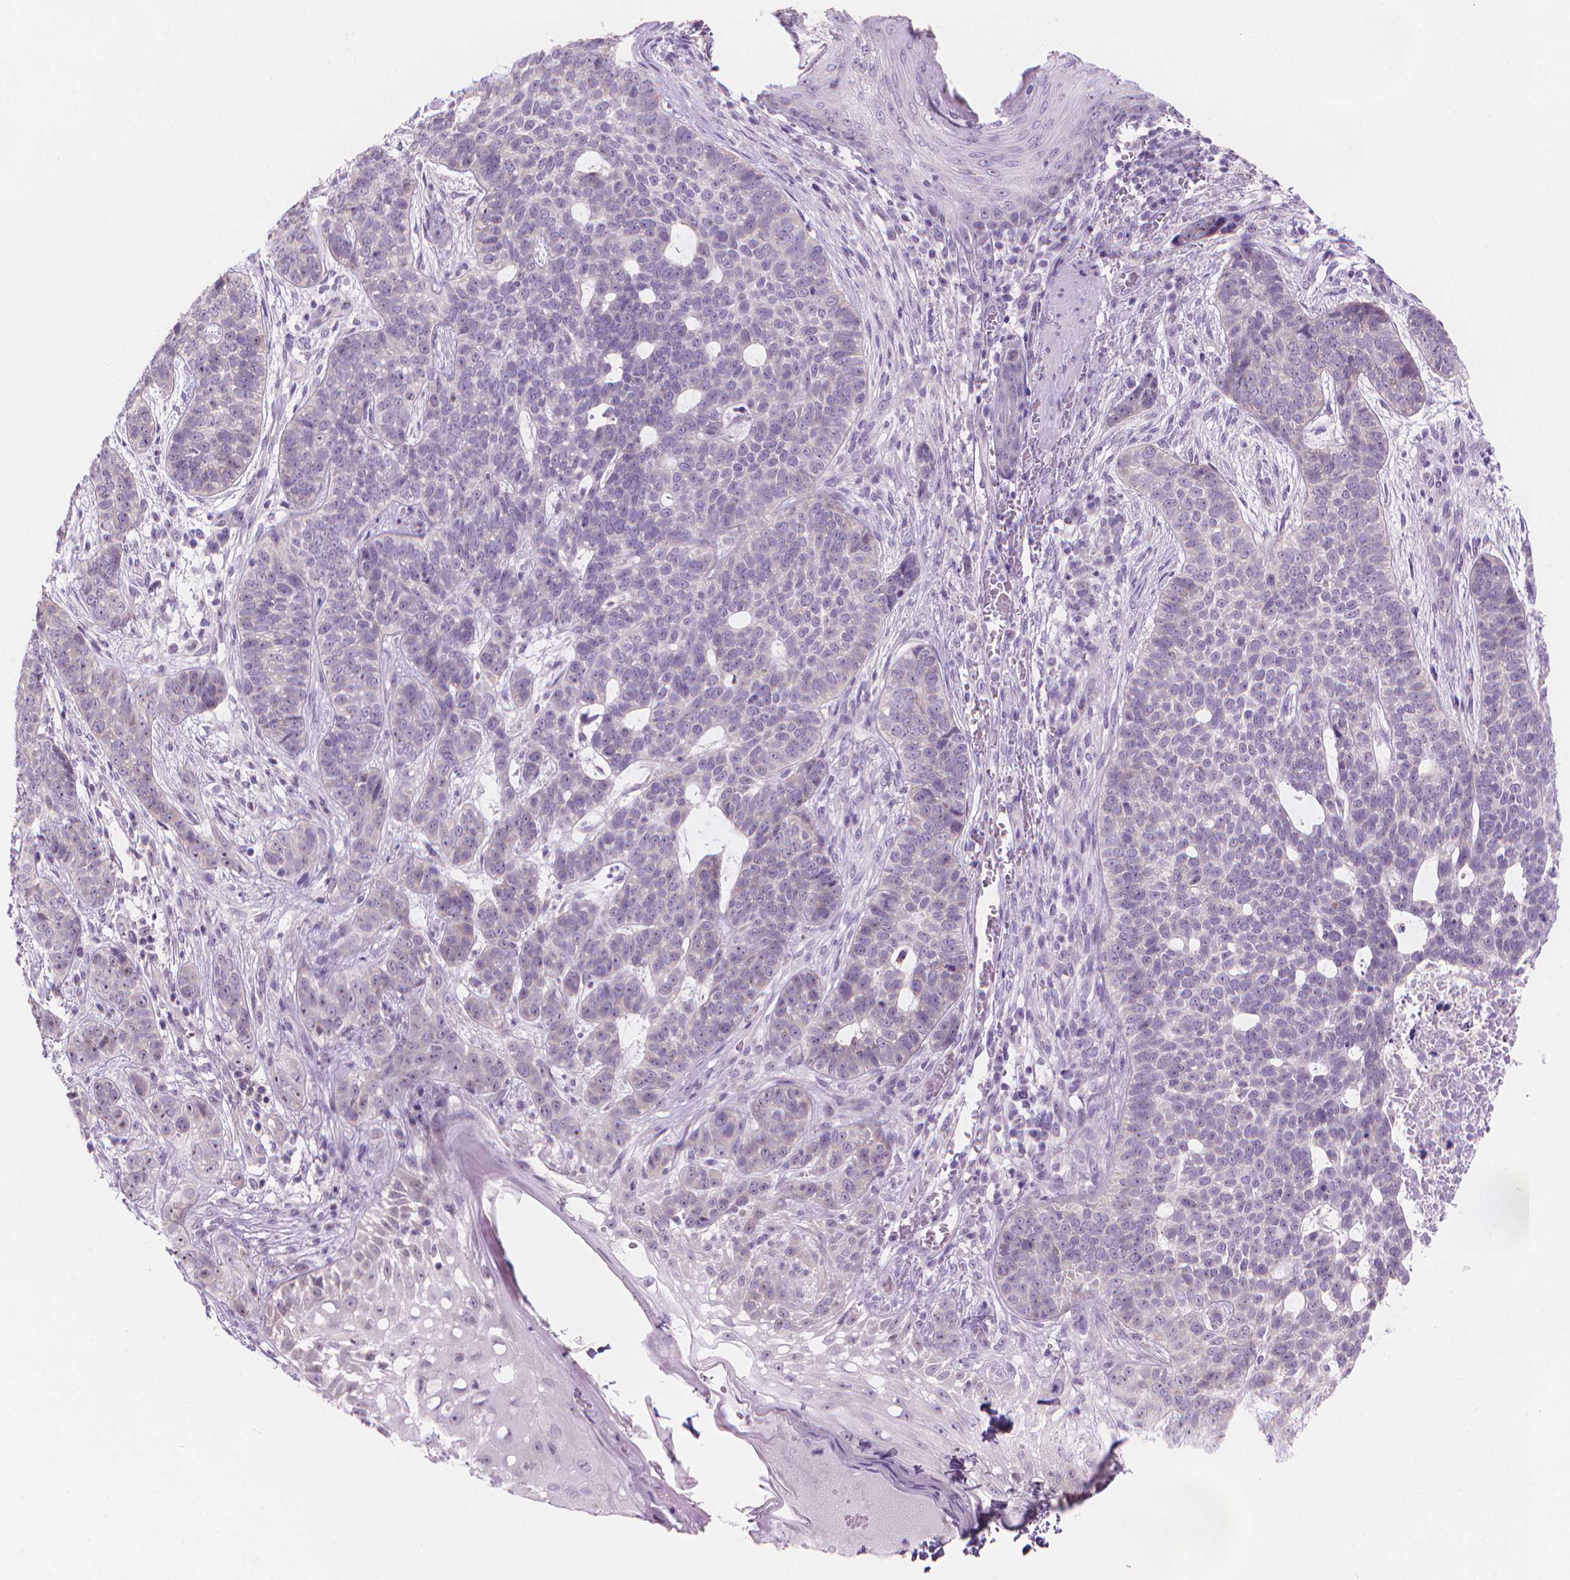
{"staining": {"intensity": "negative", "quantity": "none", "location": "none"}, "tissue": "skin cancer", "cell_type": "Tumor cells", "image_type": "cancer", "snomed": [{"axis": "morphology", "description": "Basal cell carcinoma"}, {"axis": "topography", "description": "Skin"}], "caption": "High power microscopy photomicrograph of an immunohistochemistry (IHC) image of skin basal cell carcinoma, revealing no significant staining in tumor cells.", "gene": "ENSG00000187186", "patient": {"sex": "female", "age": 69}}